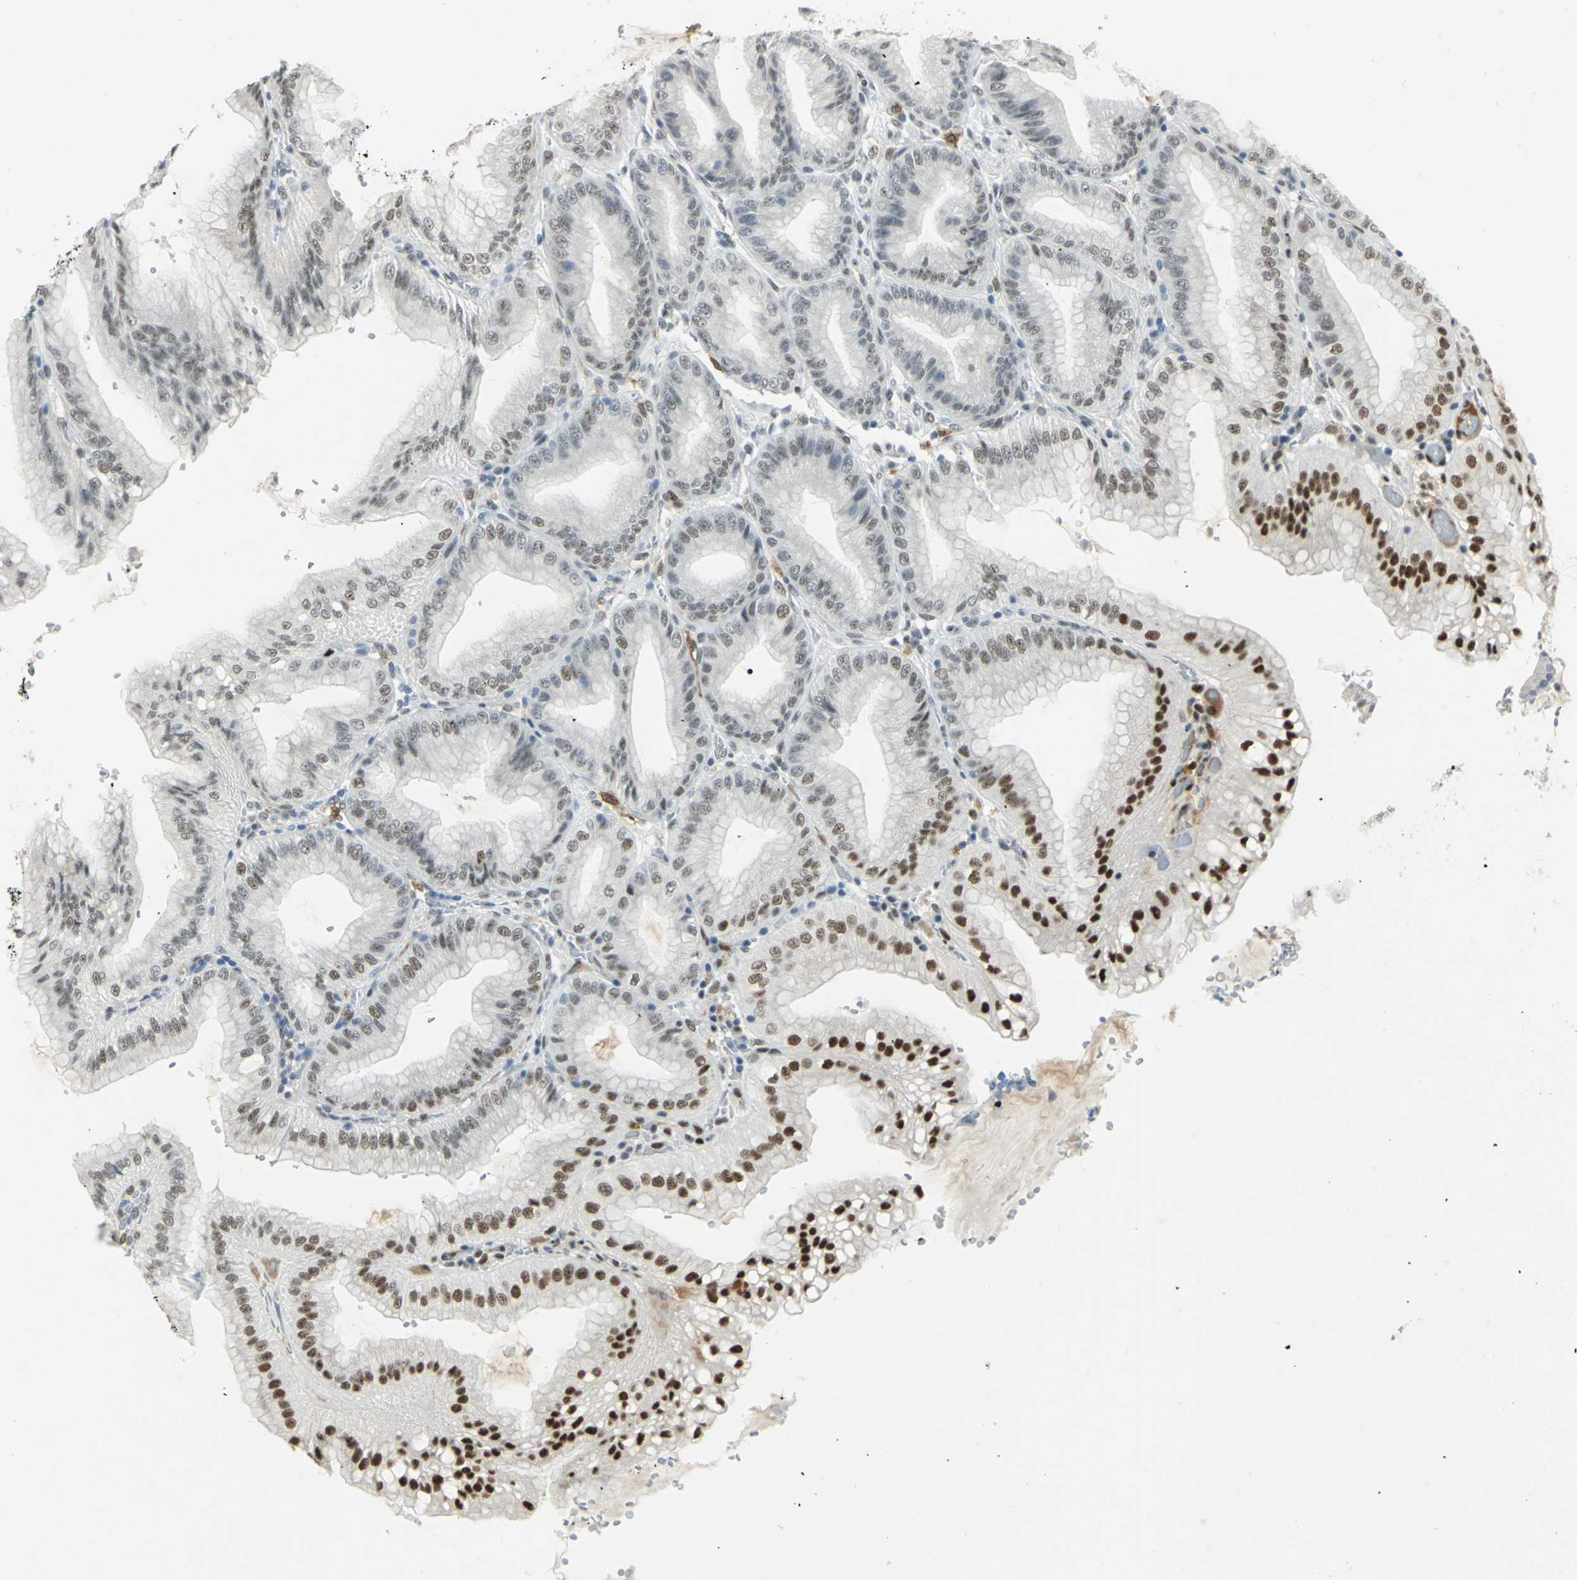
{"staining": {"intensity": "moderate", "quantity": "25%-75%", "location": "nuclear"}, "tissue": "stomach", "cell_type": "Glandular cells", "image_type": "normal", "snomed": [{"axis": "morphology", "description": "Normal tissue, NOS"}, {"axis": "topography", "description": "Stomach, lower"}], "caption": "The immunohistochemical stain labels moderate nuclear positivity in glandular cells of benign stomach.", "gene": "MTMR10", "patient": {"sex": "male", "age": 71}}